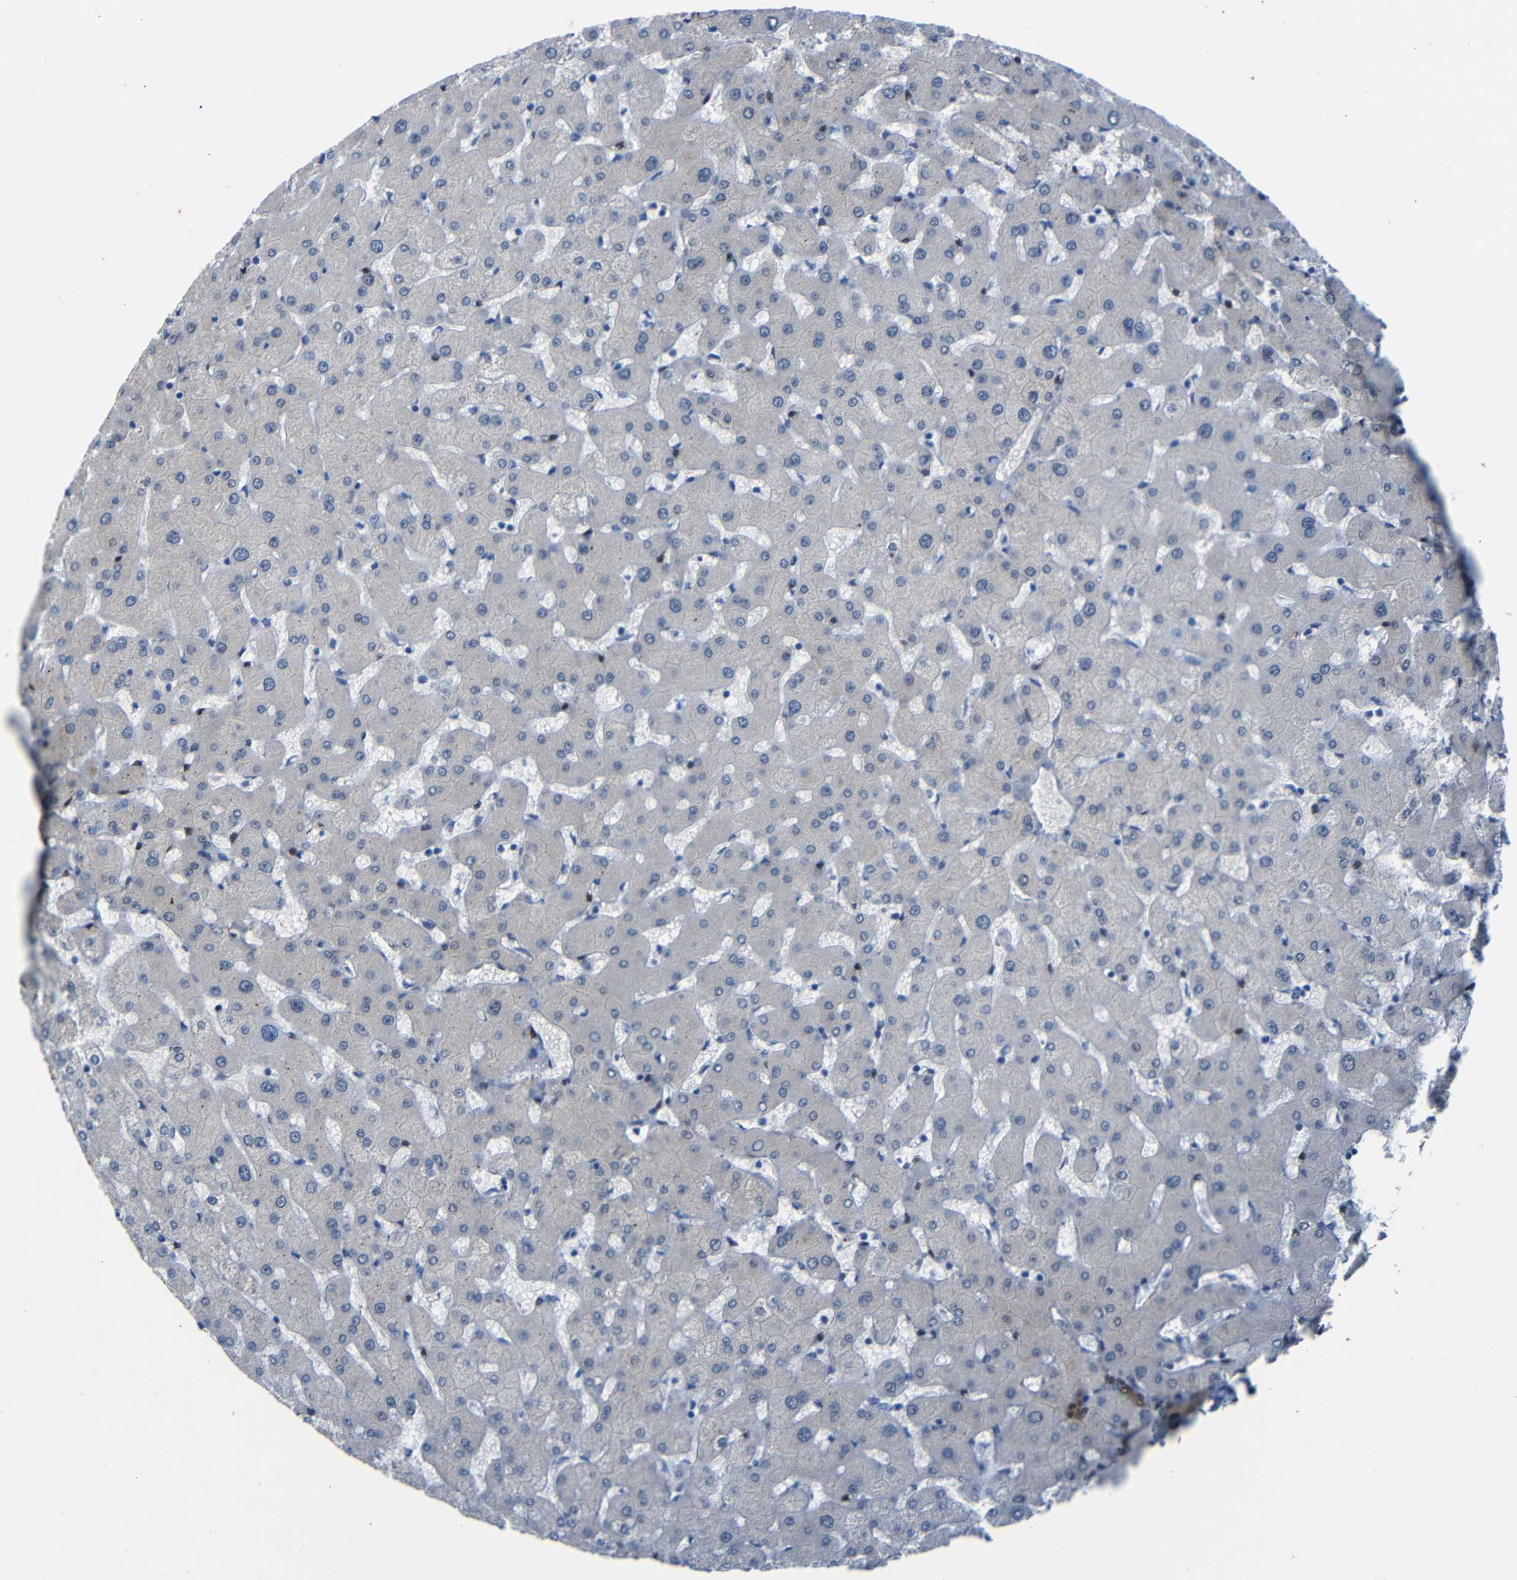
{"staining": {"intensity": "moderate", "quantity": ">75%", "location": "cytoplasmic/membranous,nuclear"}, "tissue": "liver", "cell_type": "Cholangiocytes", "image_type": "normal", "snomed": [{"axis": "morphology", "description": "Normal tissue, NOS"}, {"axis": "topography", "description": "Liver"}], "caption": "Protein expression analysis of normal liver demonstrates moderate cytoplasmic/membranous,nuclear expression in approximately >75% of cholangiocytes. (DAB (3,3'-diaminobenzidine) IHC with brightfield microscopy, high magnification).", "gene": "YAP1", "patient": {"sex": "female", "age": 63}}